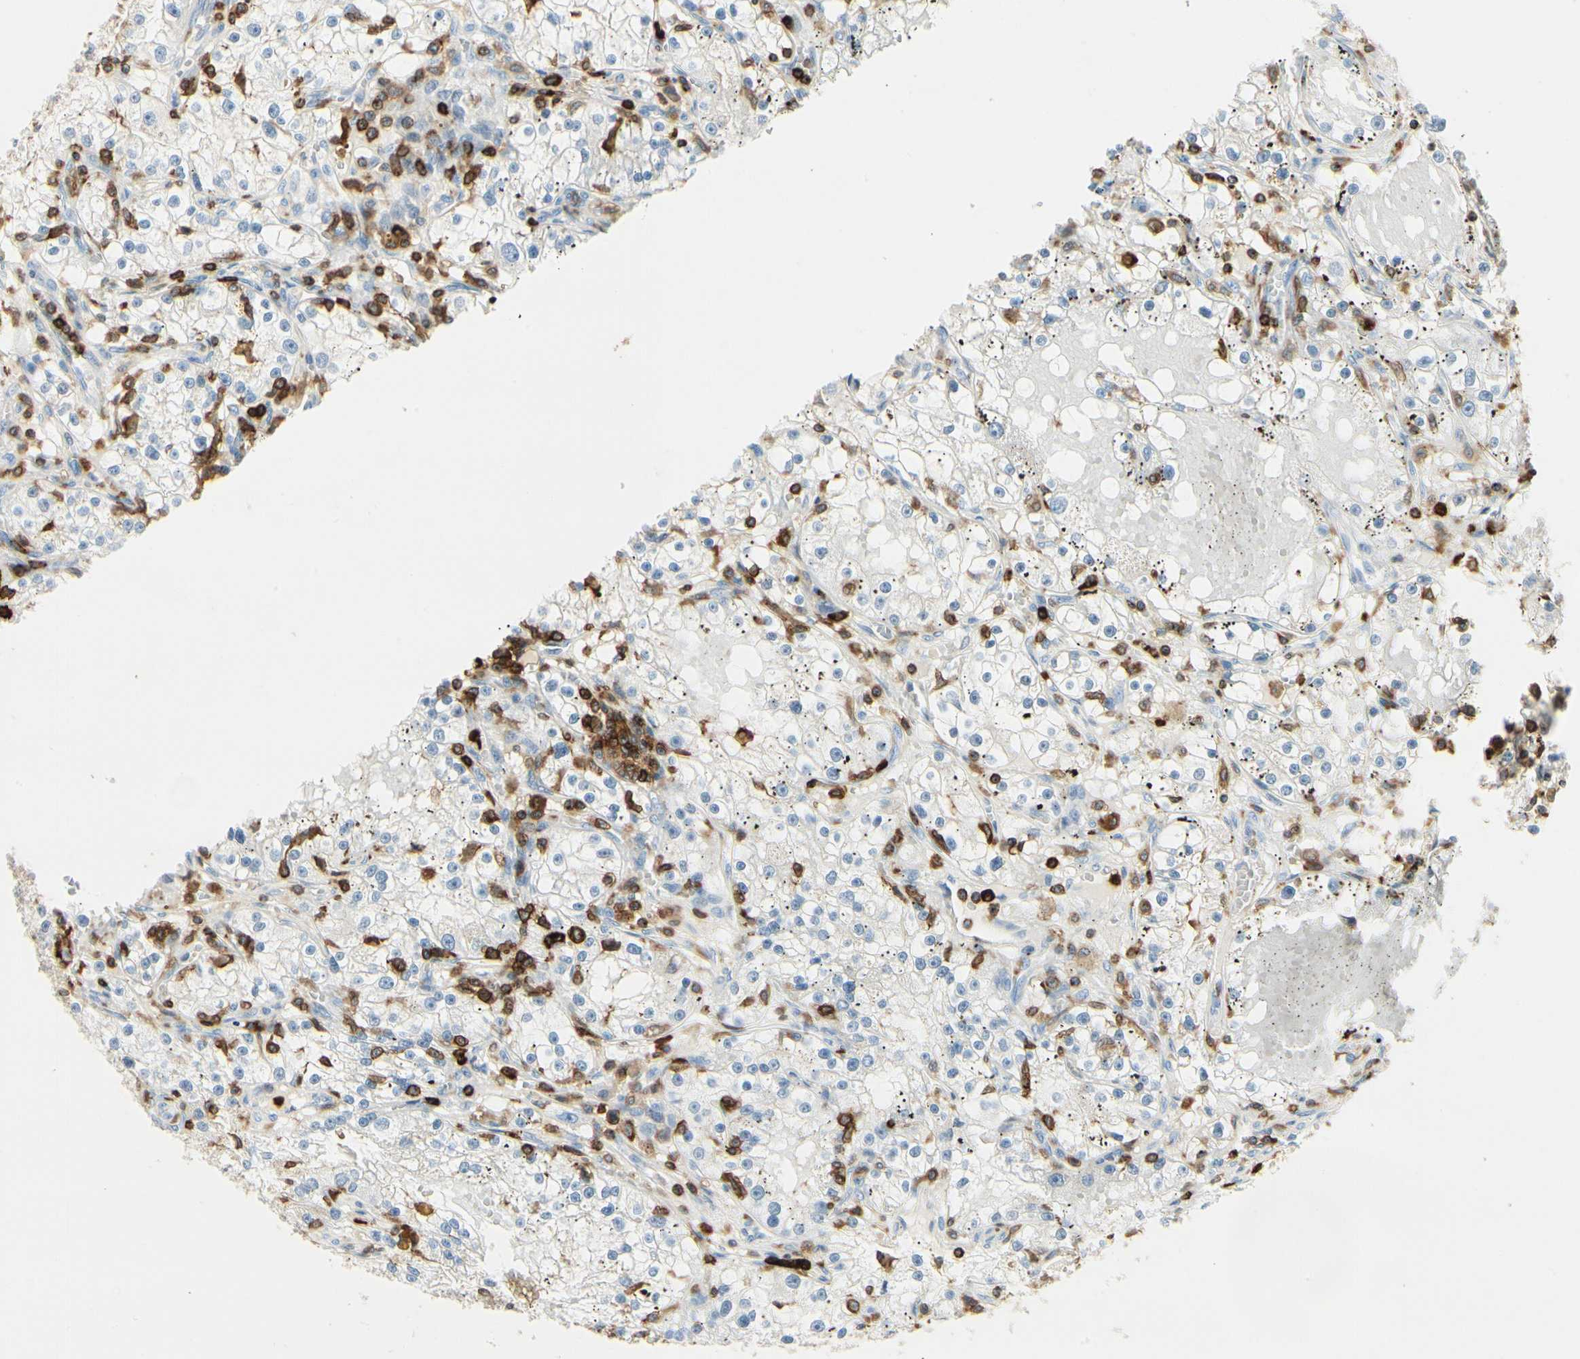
{"staining": {"intensity": "negative", "quantity": "none", "location": "none"}, "tissue": "renal cancer", "cell_type": "Tumor cells", "image_type": "cancer", "snomed": [{"axis": "morphology", "description": "Adenocarcinoma, NOS"}, {"axis": "topography", "description": "Kidney"}], "caption": "A micrograph of human renal cancer is negative for staining in tumor cells.", "gene": "ITGB2", "patient": {"sex": "male", "age": 56}}